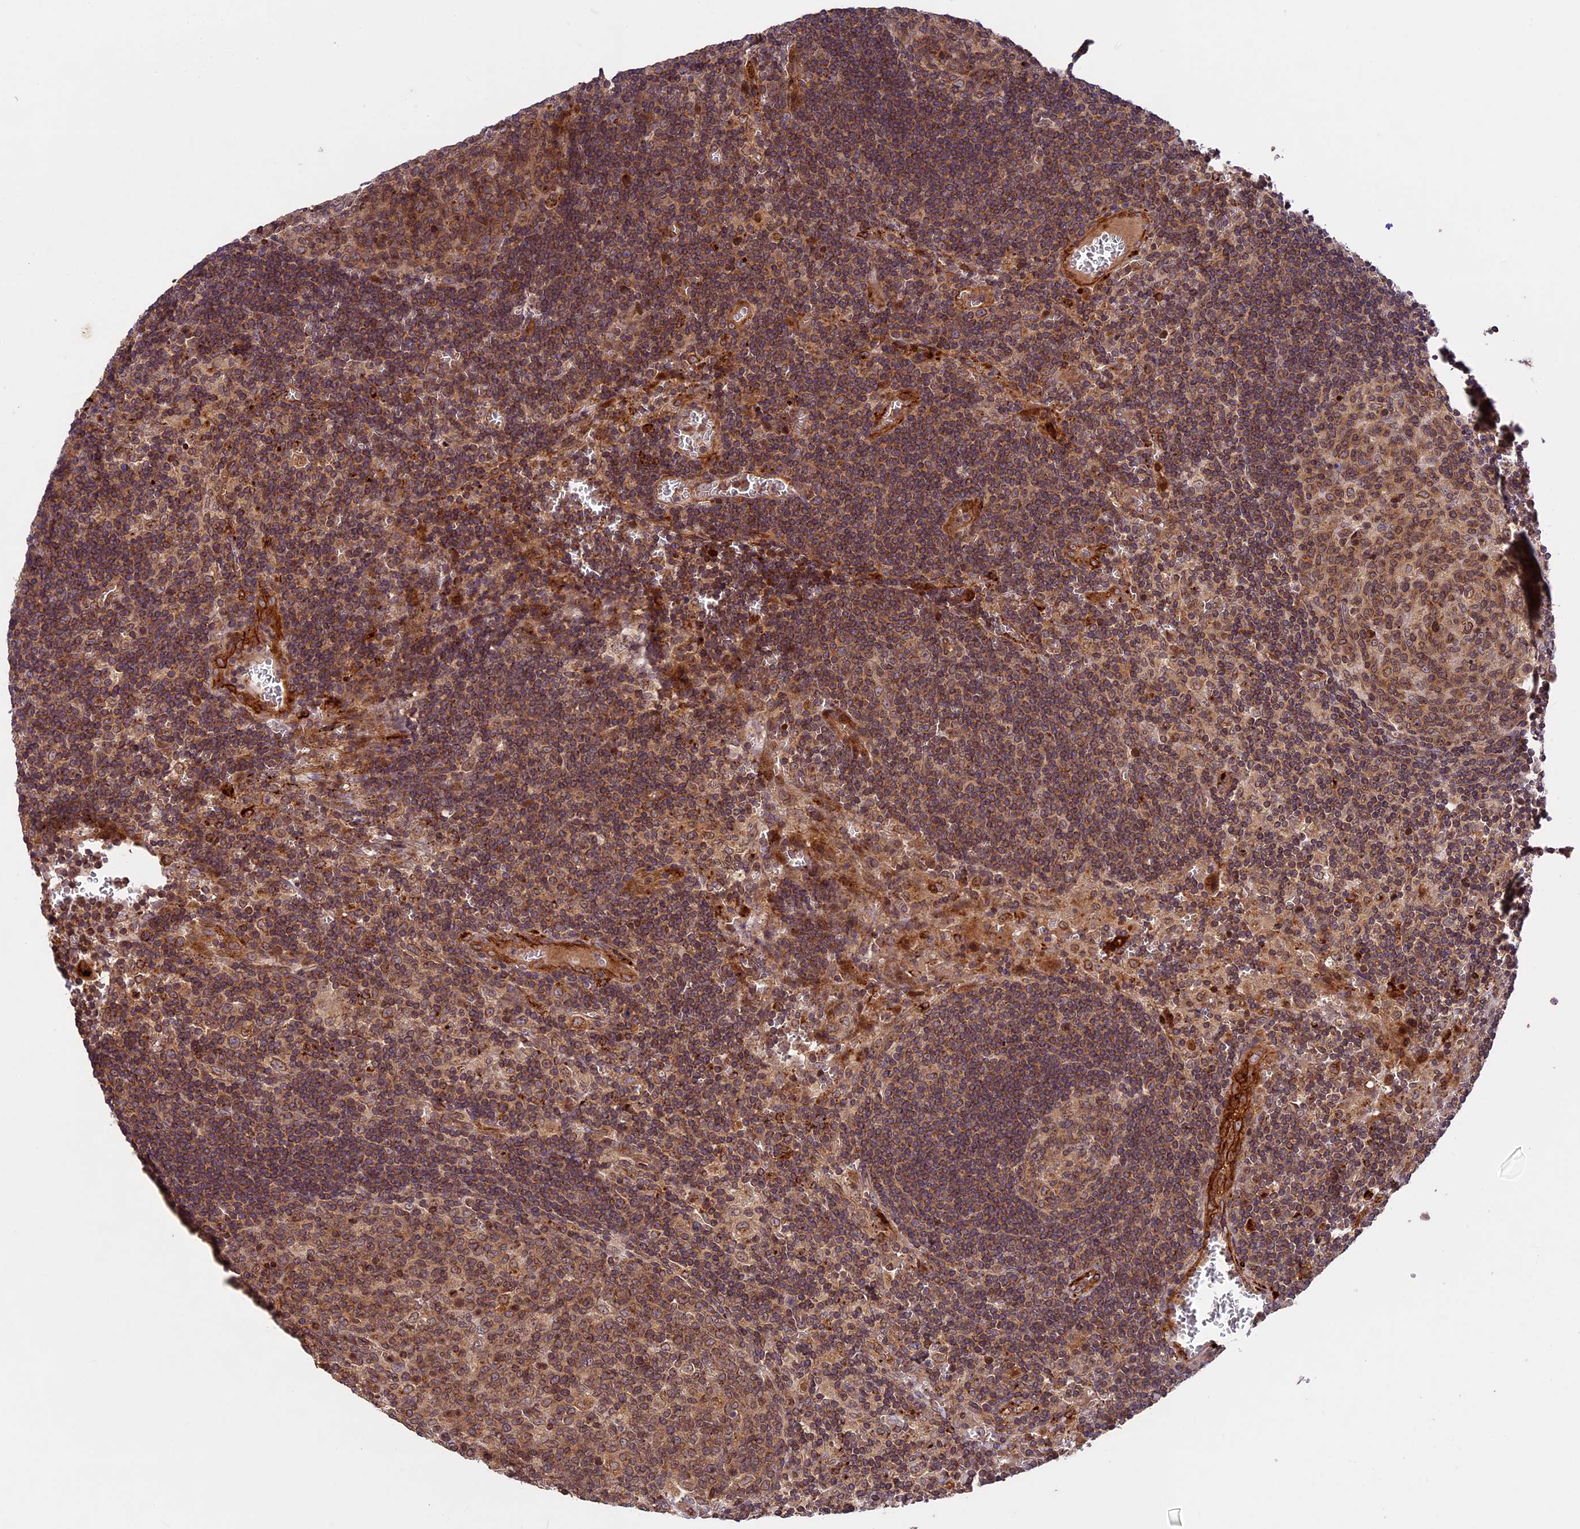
{"staining": {"intensity": "moderate", "quantity": ">75%", "location": "cytoplasmic/membranous,nuclear"}, "tissue": "lymph node", "cell_type": "Germinal center cells", "image_type": "normal", "snomed": [{"axis": "morphology", "description": "Normal tissue, NOS"}, {"axis": "topography", "description": "Lymph node"}], "caption": "A medium amount of moderate cytoplasmic/membranous,nuclear positivity is appreciated in approximately >75% of germinal center cells in unremarkable lymph node. Ihc stains the protein of interest in brown and the nuclei are stained blue.", "gene": "DGKH", "patient": {"sex": "female", "age": 73}}